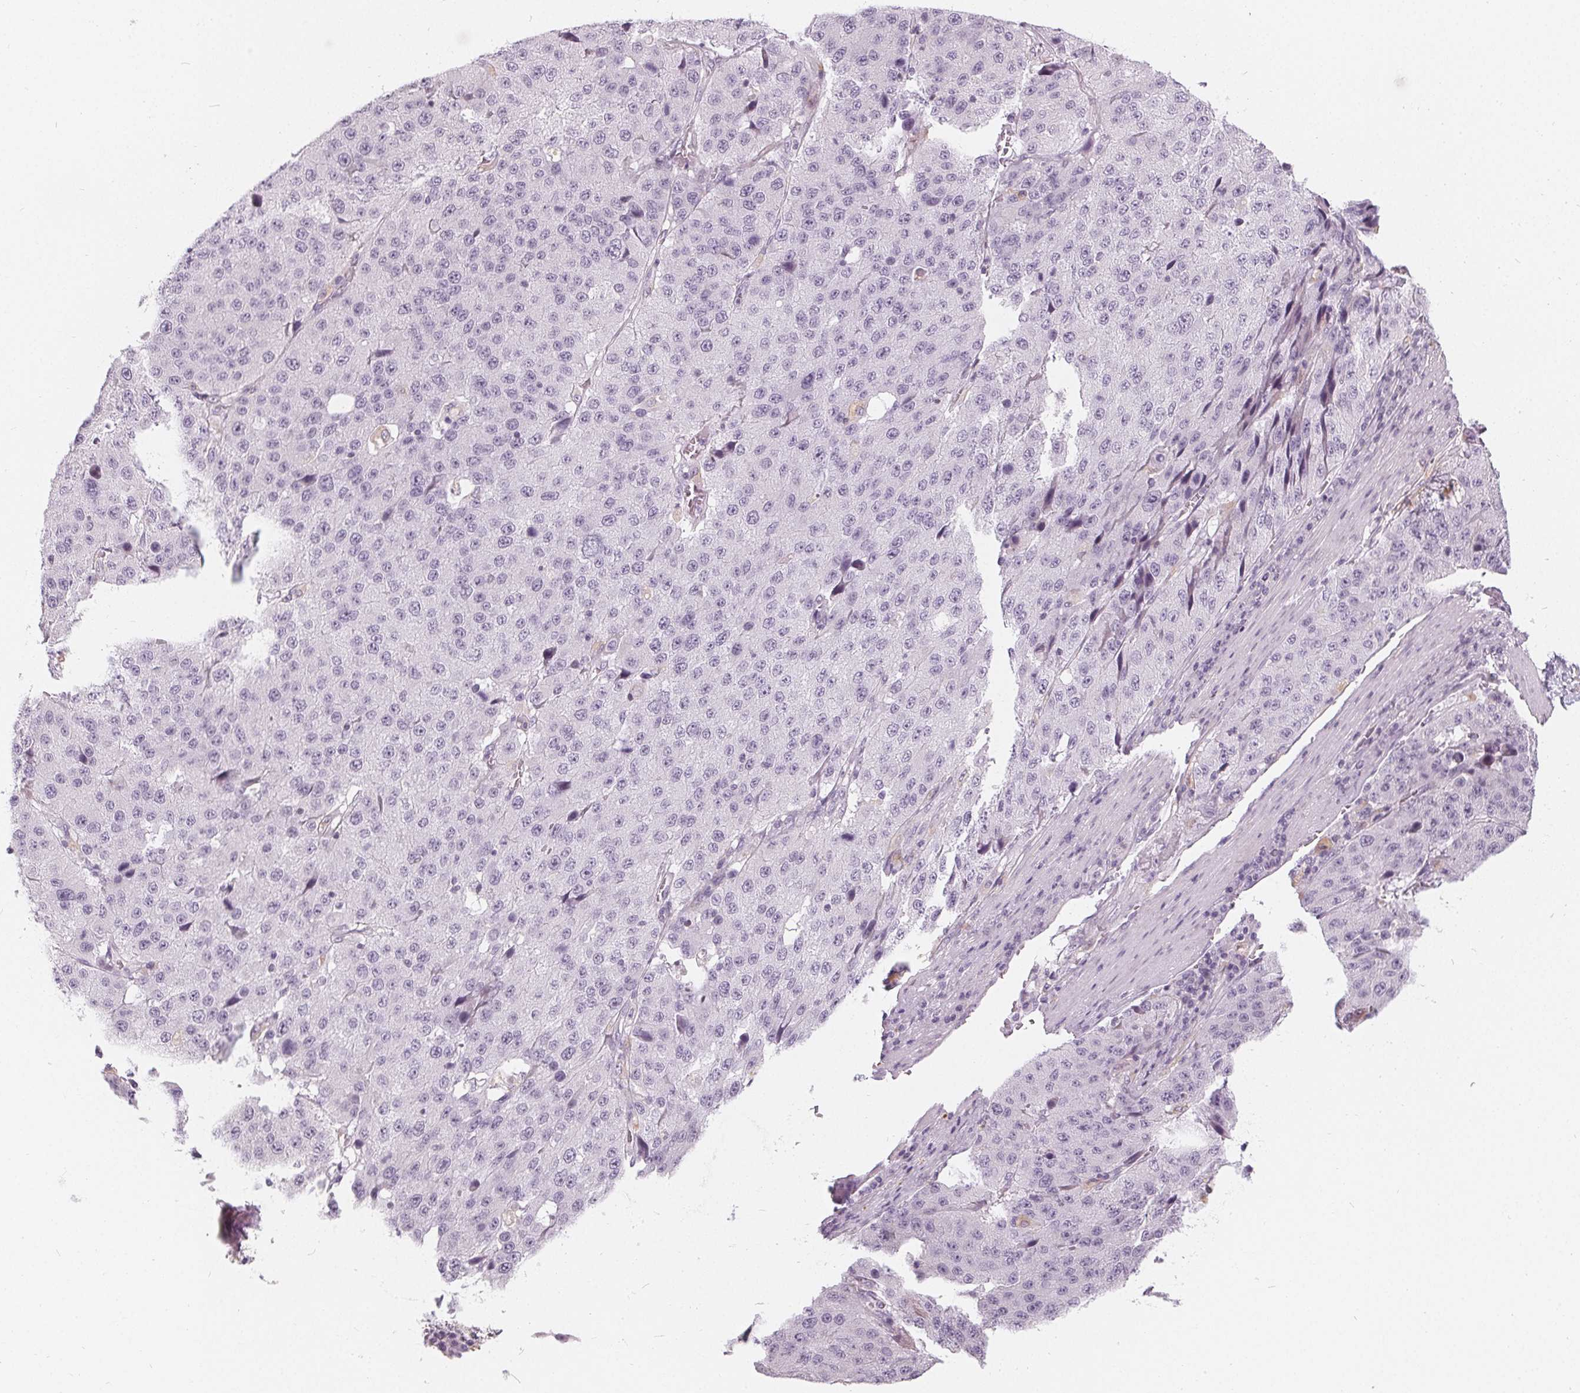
{"staining": {"intensity": "negative", "quantity": "none", "location": "none"}, "tissue": "stomach cancer", "cell_type": "Tumor cells", "image_type": "cancer", "snomed": [{"axis": "morphology", "description": "Adenocarcinoma, NOS"}, {"axis": "topography", "description": "Stomach"}], "caption": "Stomach cancer stained for a protein using IHC displays no expression tumor cells.", "gene": "HOPX", "patient": {"sex": "male", "age": 71}}